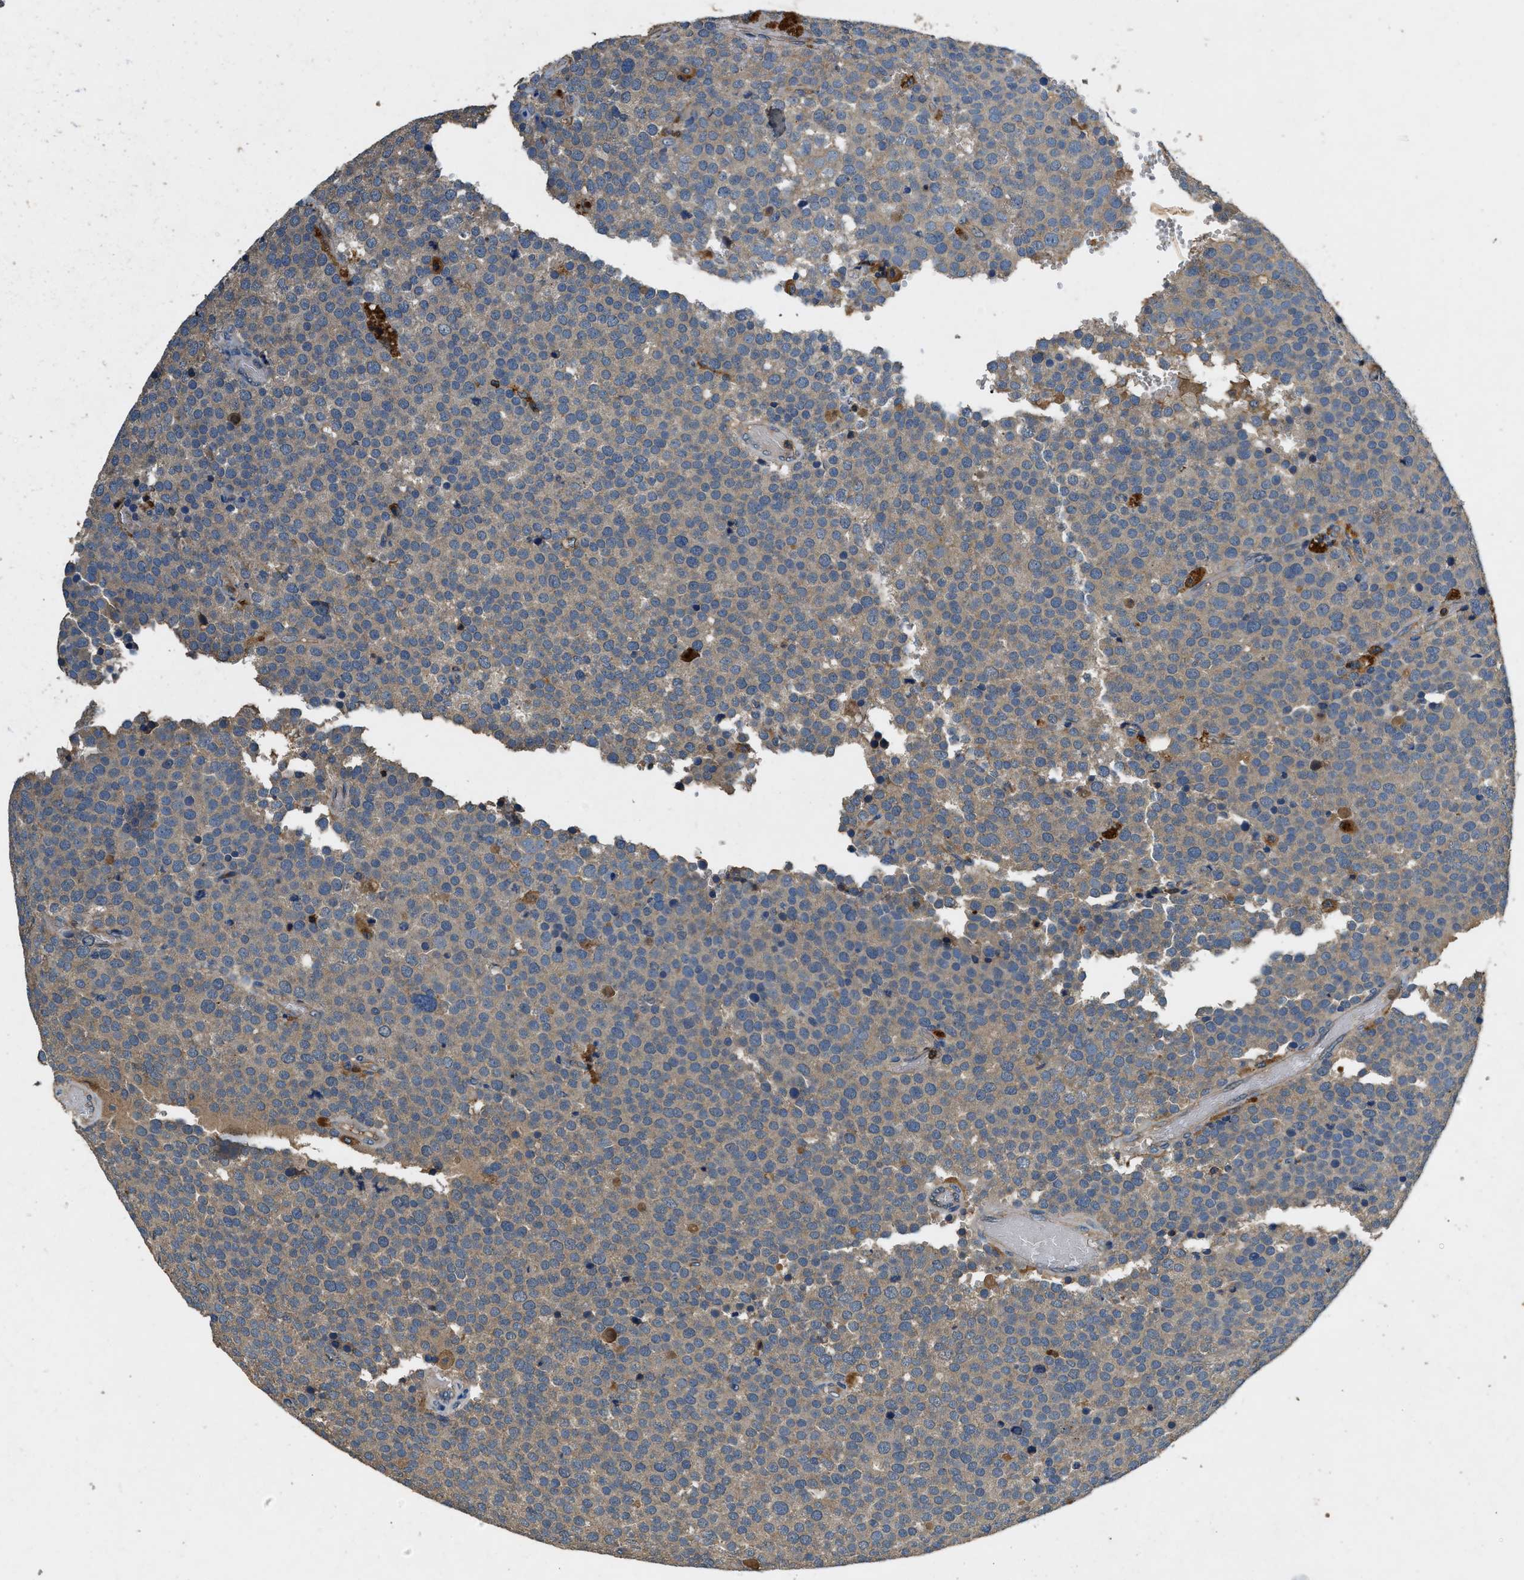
{"staining": {"intensity": "weak", "quantity": ">75%", "location": "cytoplasmic/membranous"}, "tissue": "testis cancer", "cell_type": "Tumor cells", "image_type": "cancer", "snomed": [{"axis": "morphology", "description": "Normal tissue, NOS"}, {"axis": "morphology", "description": "Seminoma, NOS"}, {"axis": "topography", "description": "Testis"}], "caption": "Tumor cells exhibit weak cytoplasmic/membranous positivity in approximately >75% of cells in testis cancer.", "gene": "BLOC1S1", "patient": {"sex": "male", "age": 71}}